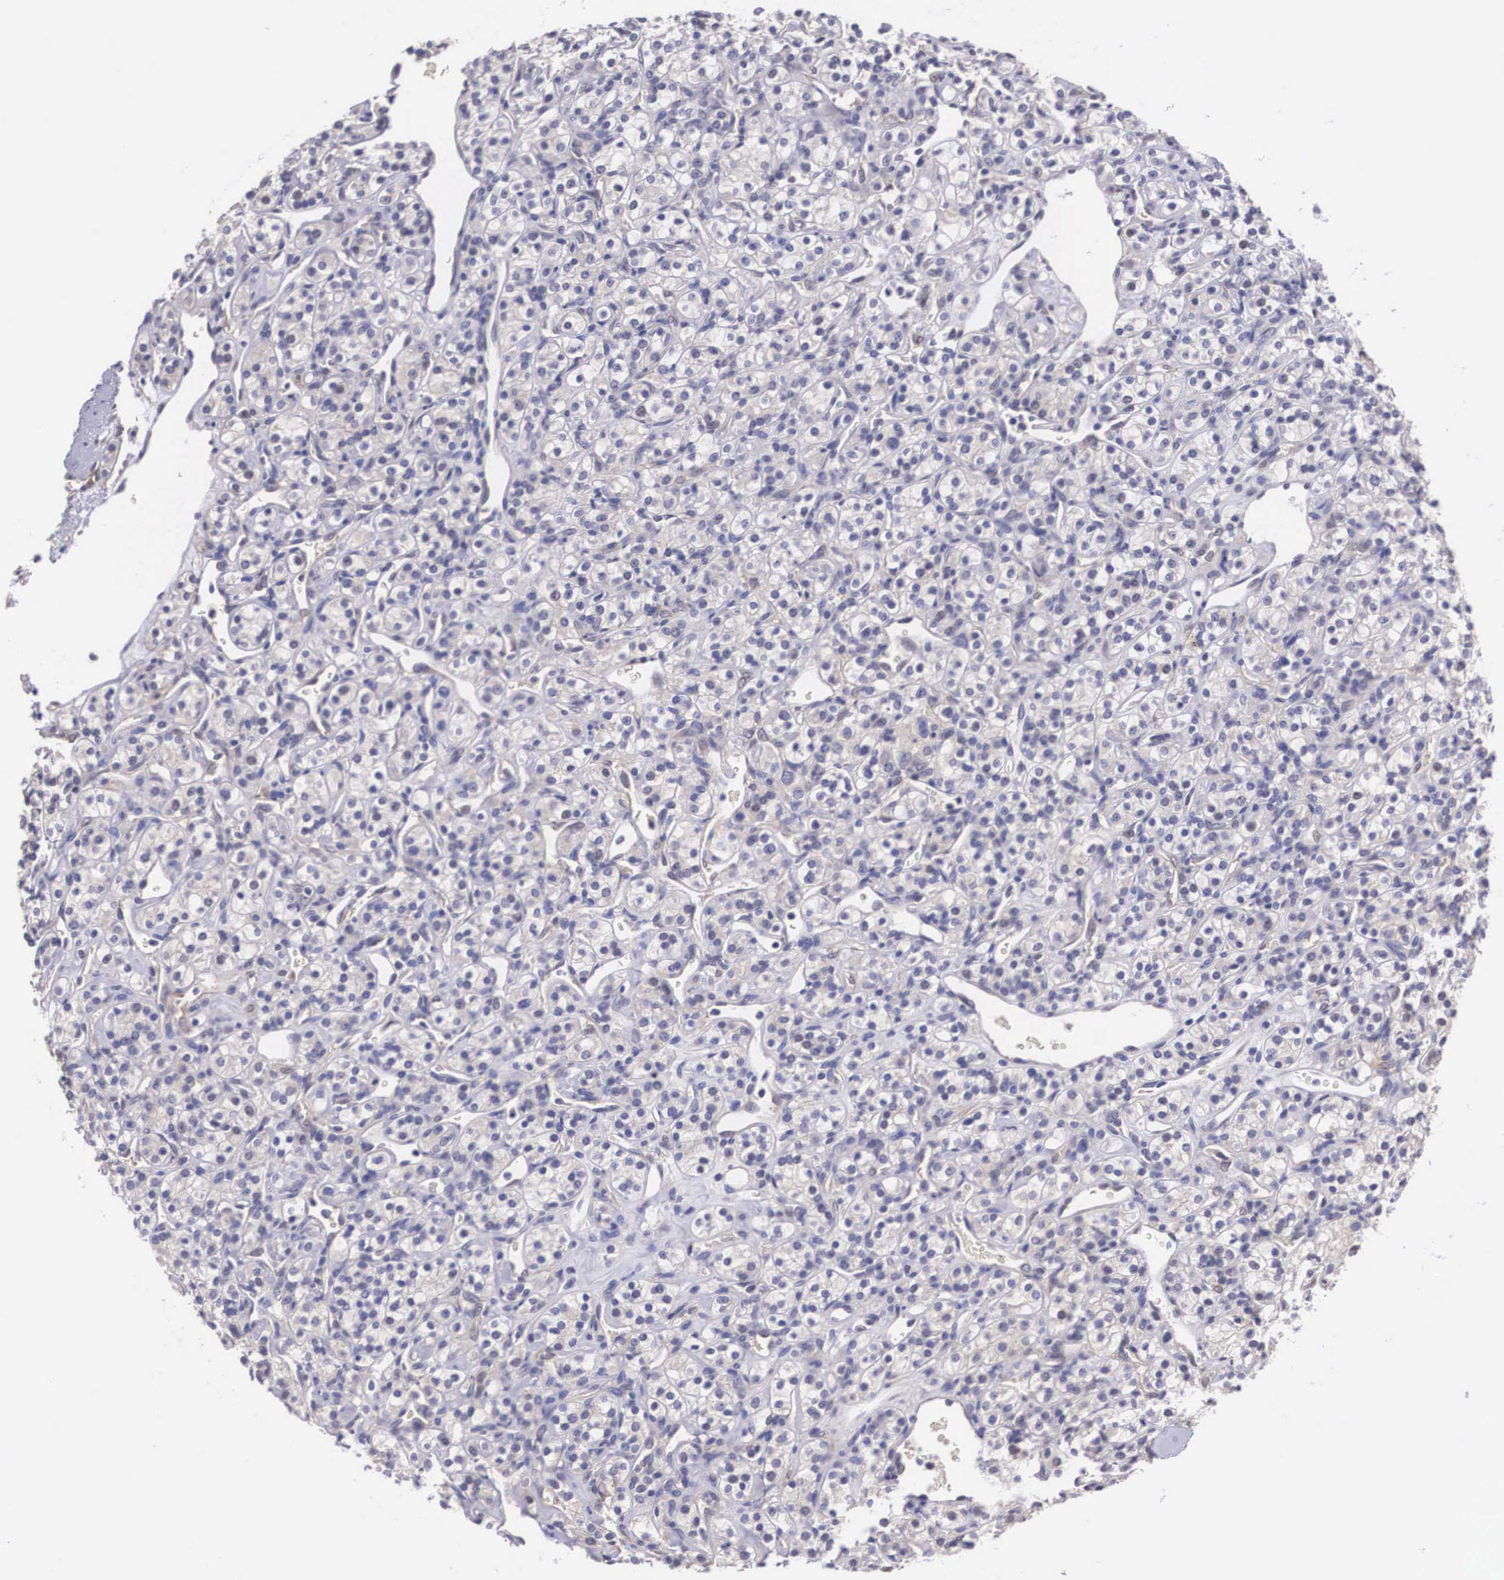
{"staining": {"intensity": "negative", "quantity": "none", "location": "none"}, "tissue": "renal cancer", "cell_type": "Tumor cells", "image_type": "cancer", "snomed": [{"axis": "morphology", "description": "Adenocarcinoma, NOS"}, {"axis": "topography", "description": "Kidney"}], "caption": "DAB (3,3'-diaminobenzidine) immunohistochemical staining of renal cancer (adenocarcinoma) shows no significant expression in tumor cells.", "gene": "OTX2", "patient": {"sex": "male", "age": 77}}